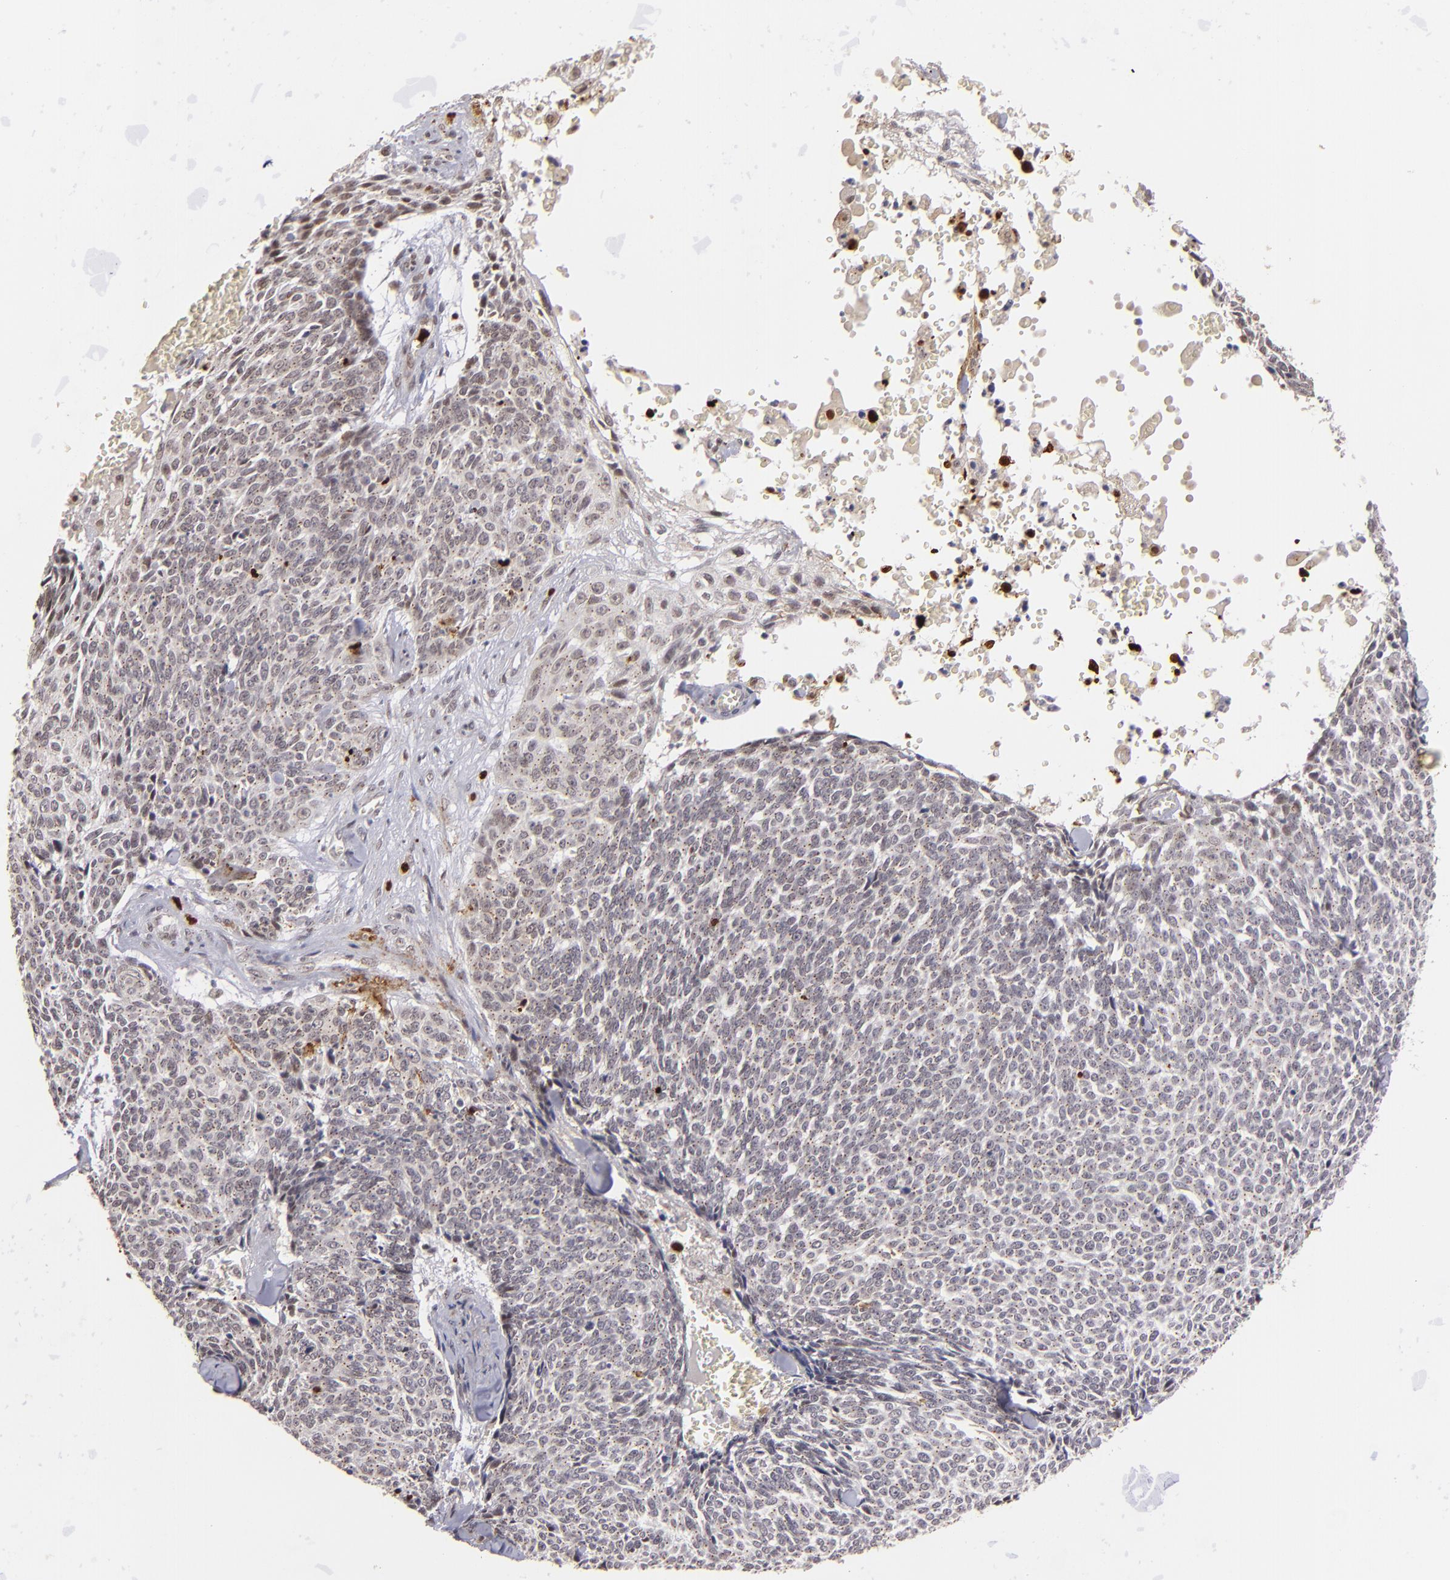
{"staining": {"intensity": "weak", "quantity": "<25%", "location": "nuclear"}, "tissue": "skin cancer", "cell_type": "Tumor cells", "image_type": "cancer", "snomed": [{"axis": "morphology", "description": "Basal cell carcinoma"}, {"axis": "topography", "description": "Skin"}], "caption": "An immunohistochemistry image of skin cancer (basal cell carcinoma) is shown. There is no staining in tumor cells of skin cancer (basal cell carcinoma).", "gene": "RXRG", "patient": {"sex": "female", "age": 89}}